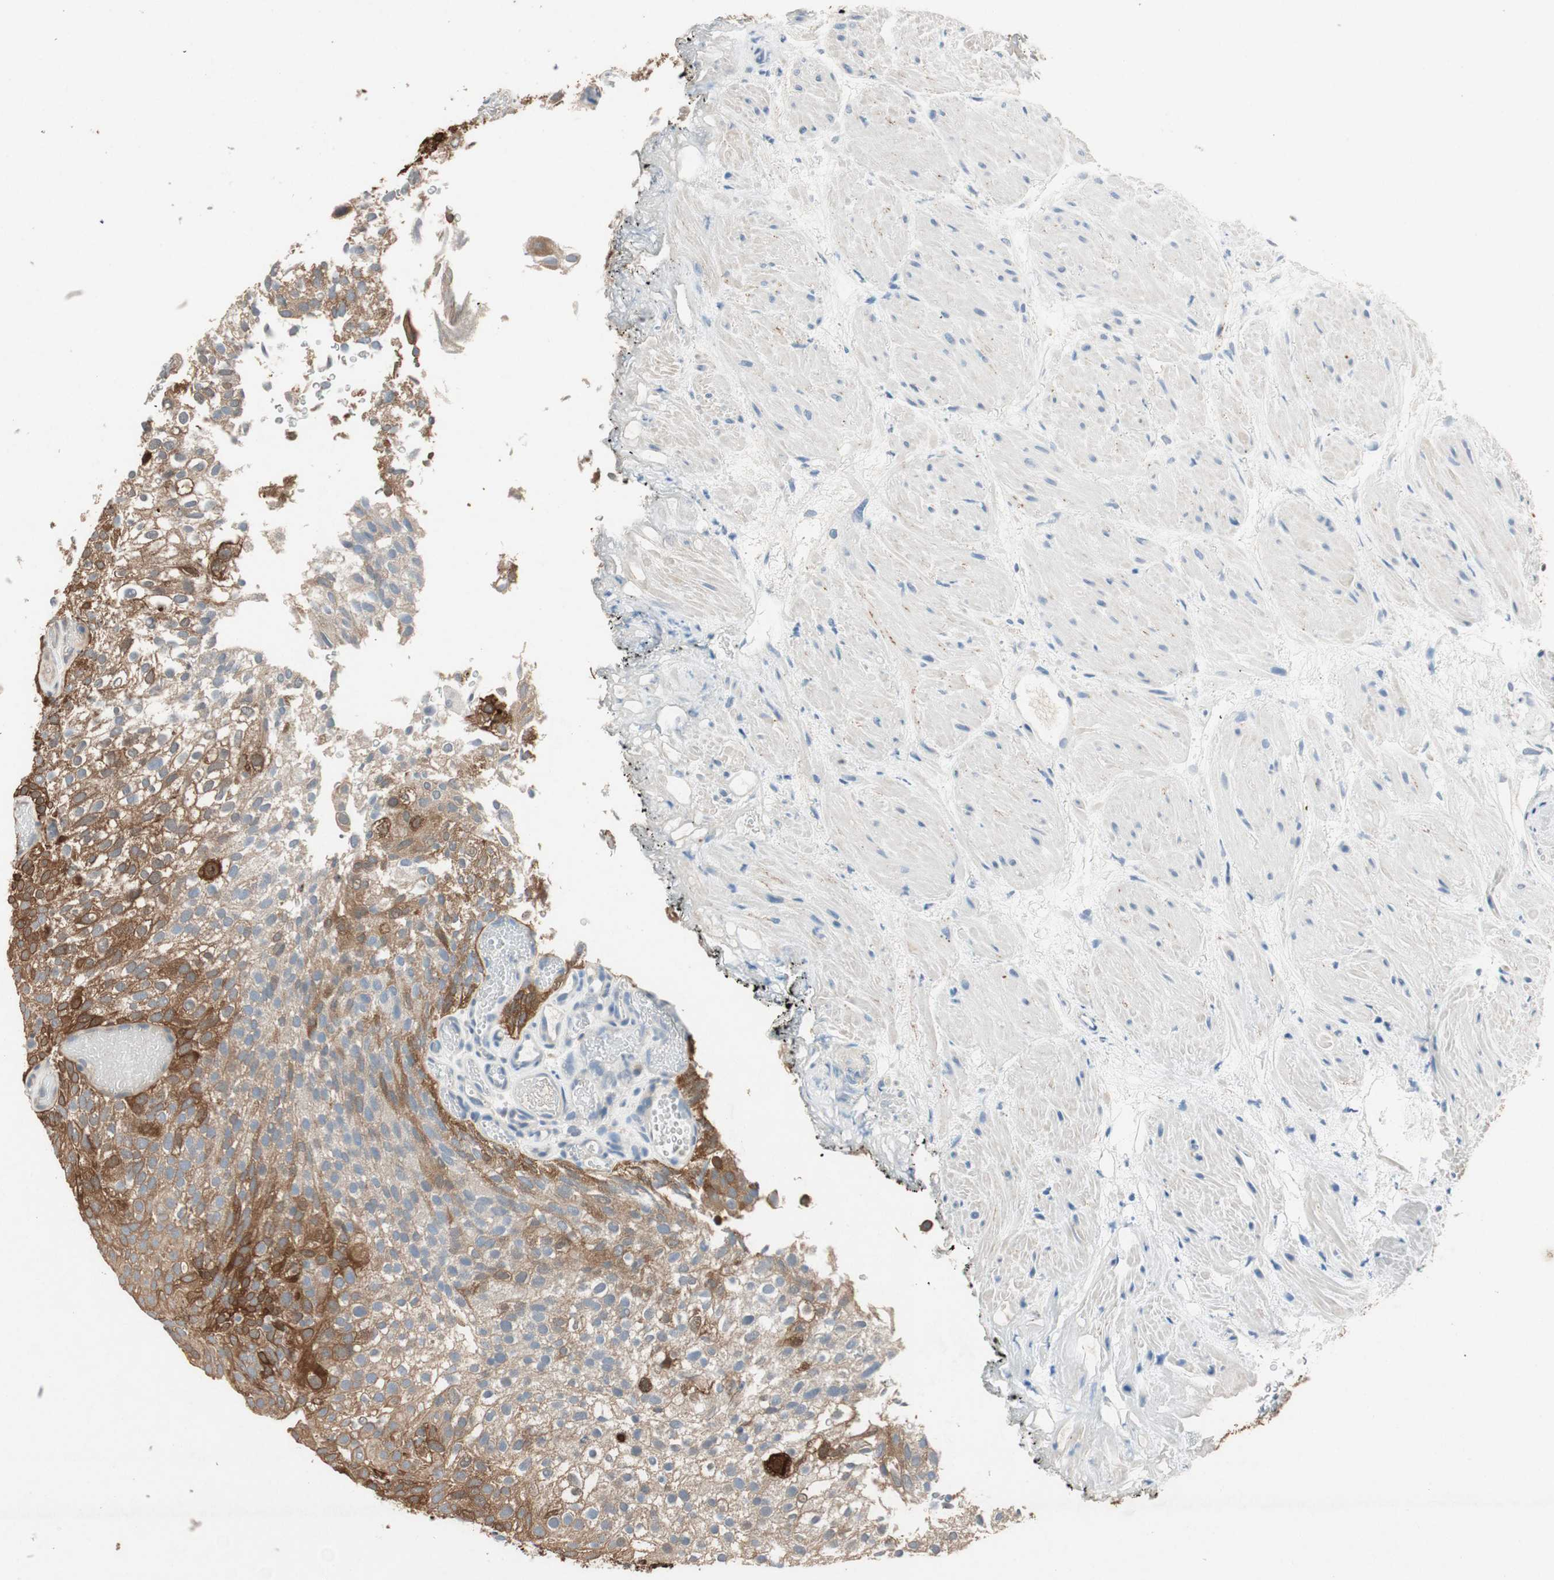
{"staining": {"intensity": "strong", "quantity": "<25%", "location": "cytoplasmic/membranous"}, "tissue": "urothelial cancer", "cell_type": "Tumor cells", "image_type": "cancer", "snomed": [{"axis": "morphology", "description": "Urothelial carcinoma, Low grade"}, {"axis": "topography", "description": "Urinary bladder"}], "caption": "Protein staining exhibits strong cytoplasmic/membranous positivity in about <25% of tumor cells in urothelial carcinoma (low-grade).", "gene": "SERPINB5", "patient": {"sex": "male", "age": 78}}